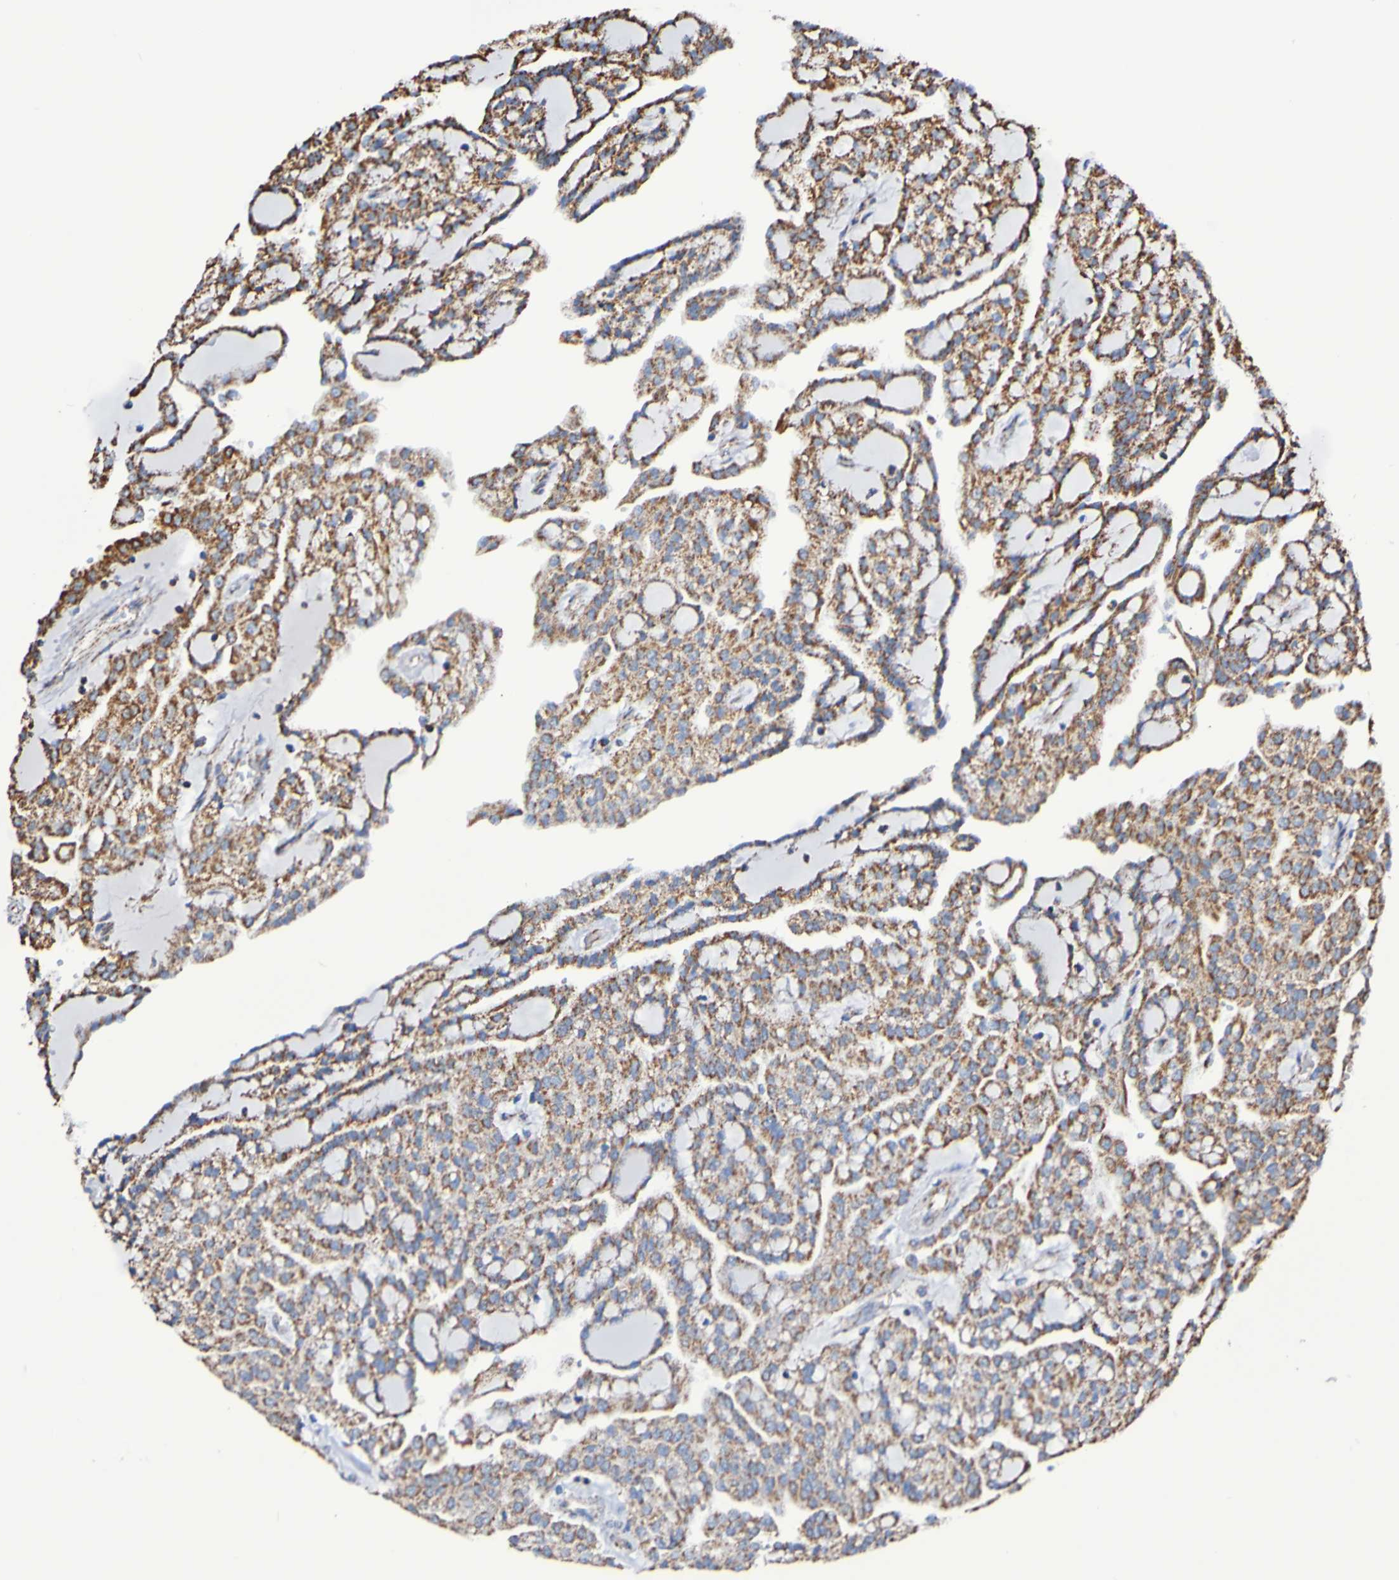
{"staining": {"intensity": "moderate", "quantity": ">75%", "location": "cytoplasmic/membranous"}, "tissue": "renal cancer", "cell_type": "Tumor cells", "image_type": "cancer", "snomed": [{"axis": "morphology", "description": "Adenocarcinoma, NOS"}, {"axis": "topography", "description": "Kidney"}], "caption": "Immunohistochemical staining of human renal cancer (adenocarcinoma) shows medium levels of moderate cytoplasmic/membranous positivity in approximately >75% of tumor cells.", "gene": "IL18R1", "patient": {"sex": "male", "age": 63}}